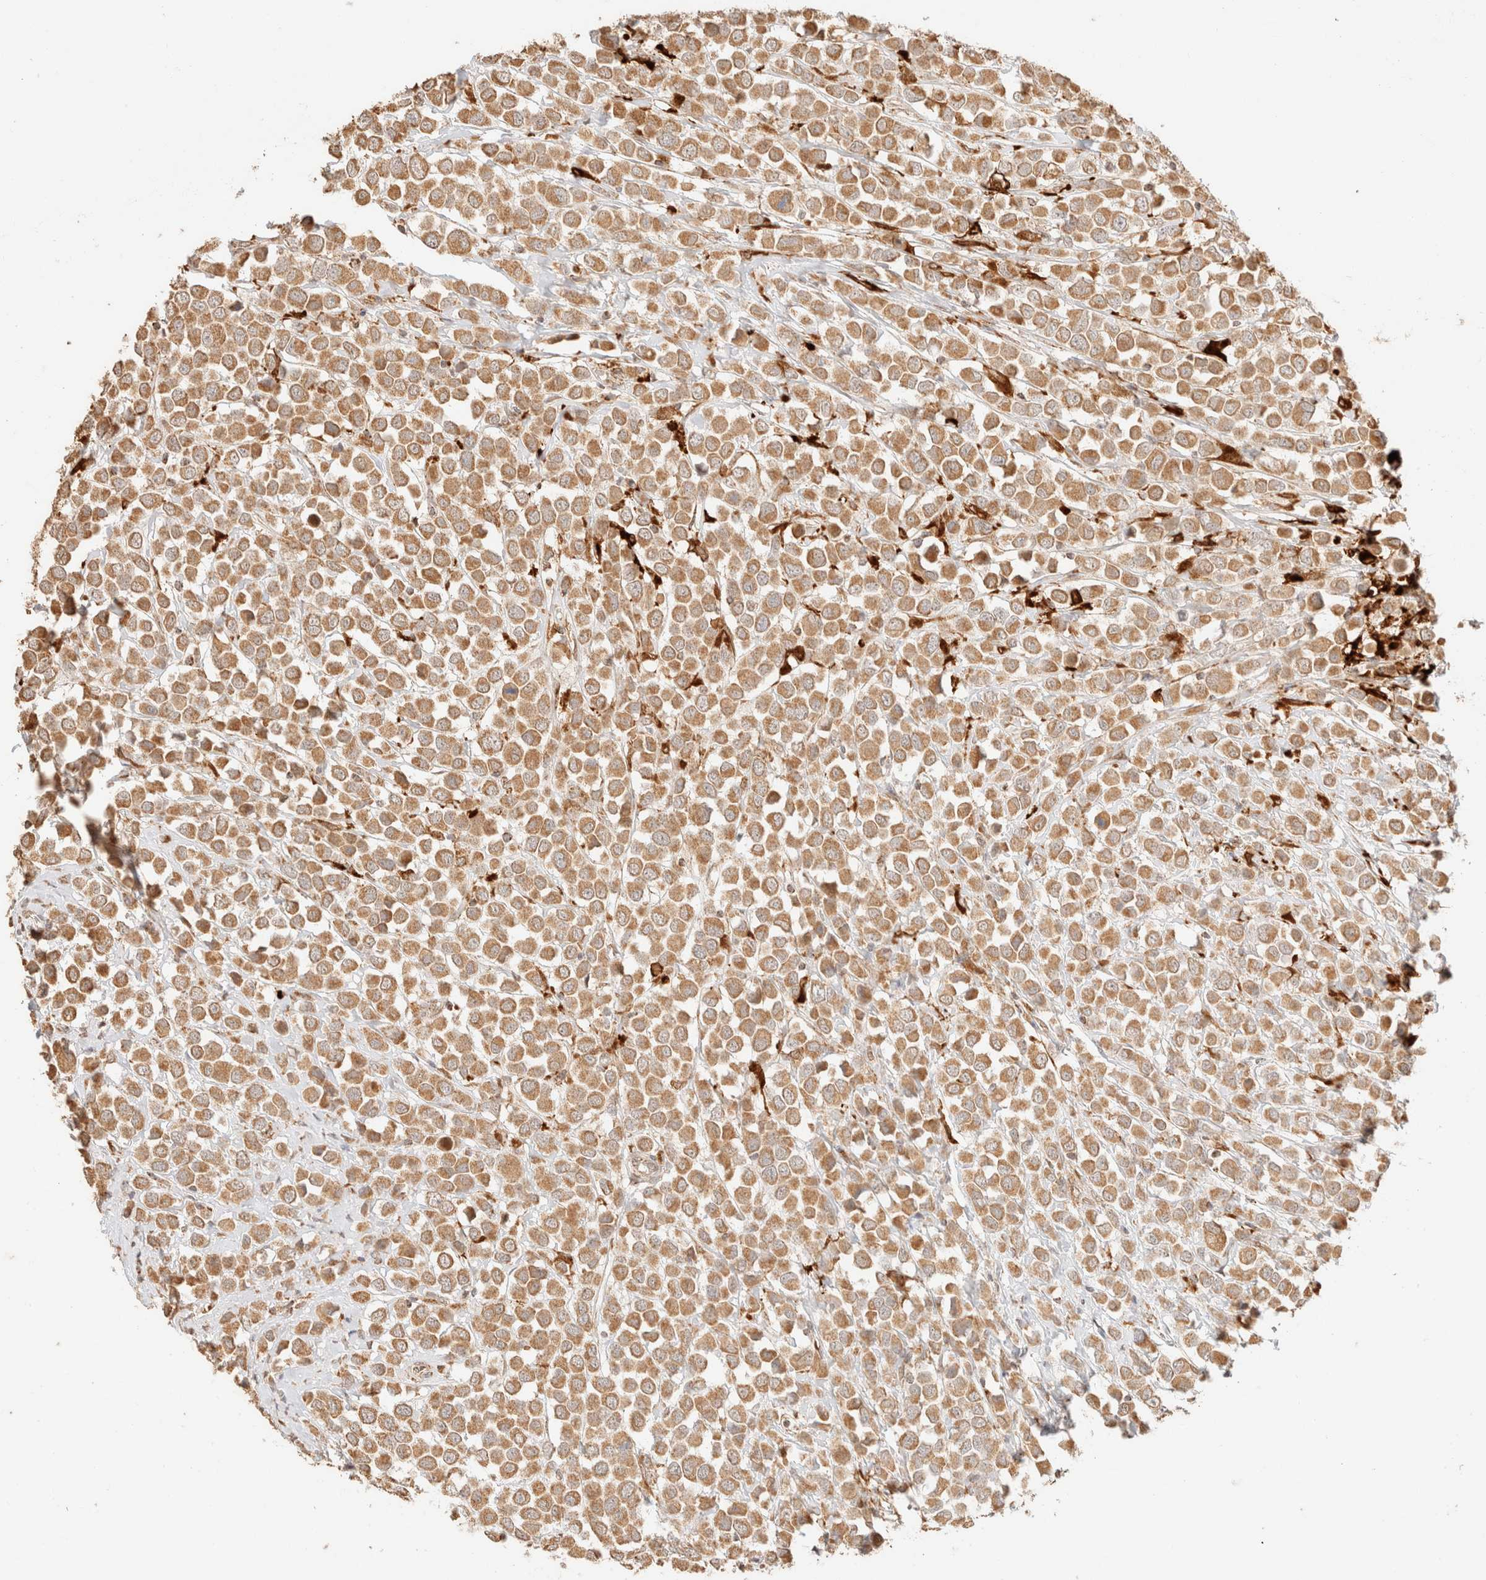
{"staining": {"intensity": "moderate", "quantity": ">75%", "location": "cytoplasmic/membranous"}, "tissue": "breast cancer", "cell_type": "Tumor cells", "image_type": "cancer", "snomed": [{"axis": "morphology", "description": "Duct carcinoma"}, {"axis": "topography", "description": "Breast"}], "caption": "Moderate cytoplasmic/membranous staining is present in about >75% of tumor cells in breast cancer (invasive ductal carcinoma). Ihc stains the protein of interest in brown and the nuclei are stained blue.", "gene": "TACO1", "patient": {"sex": "female", "age": 61}}